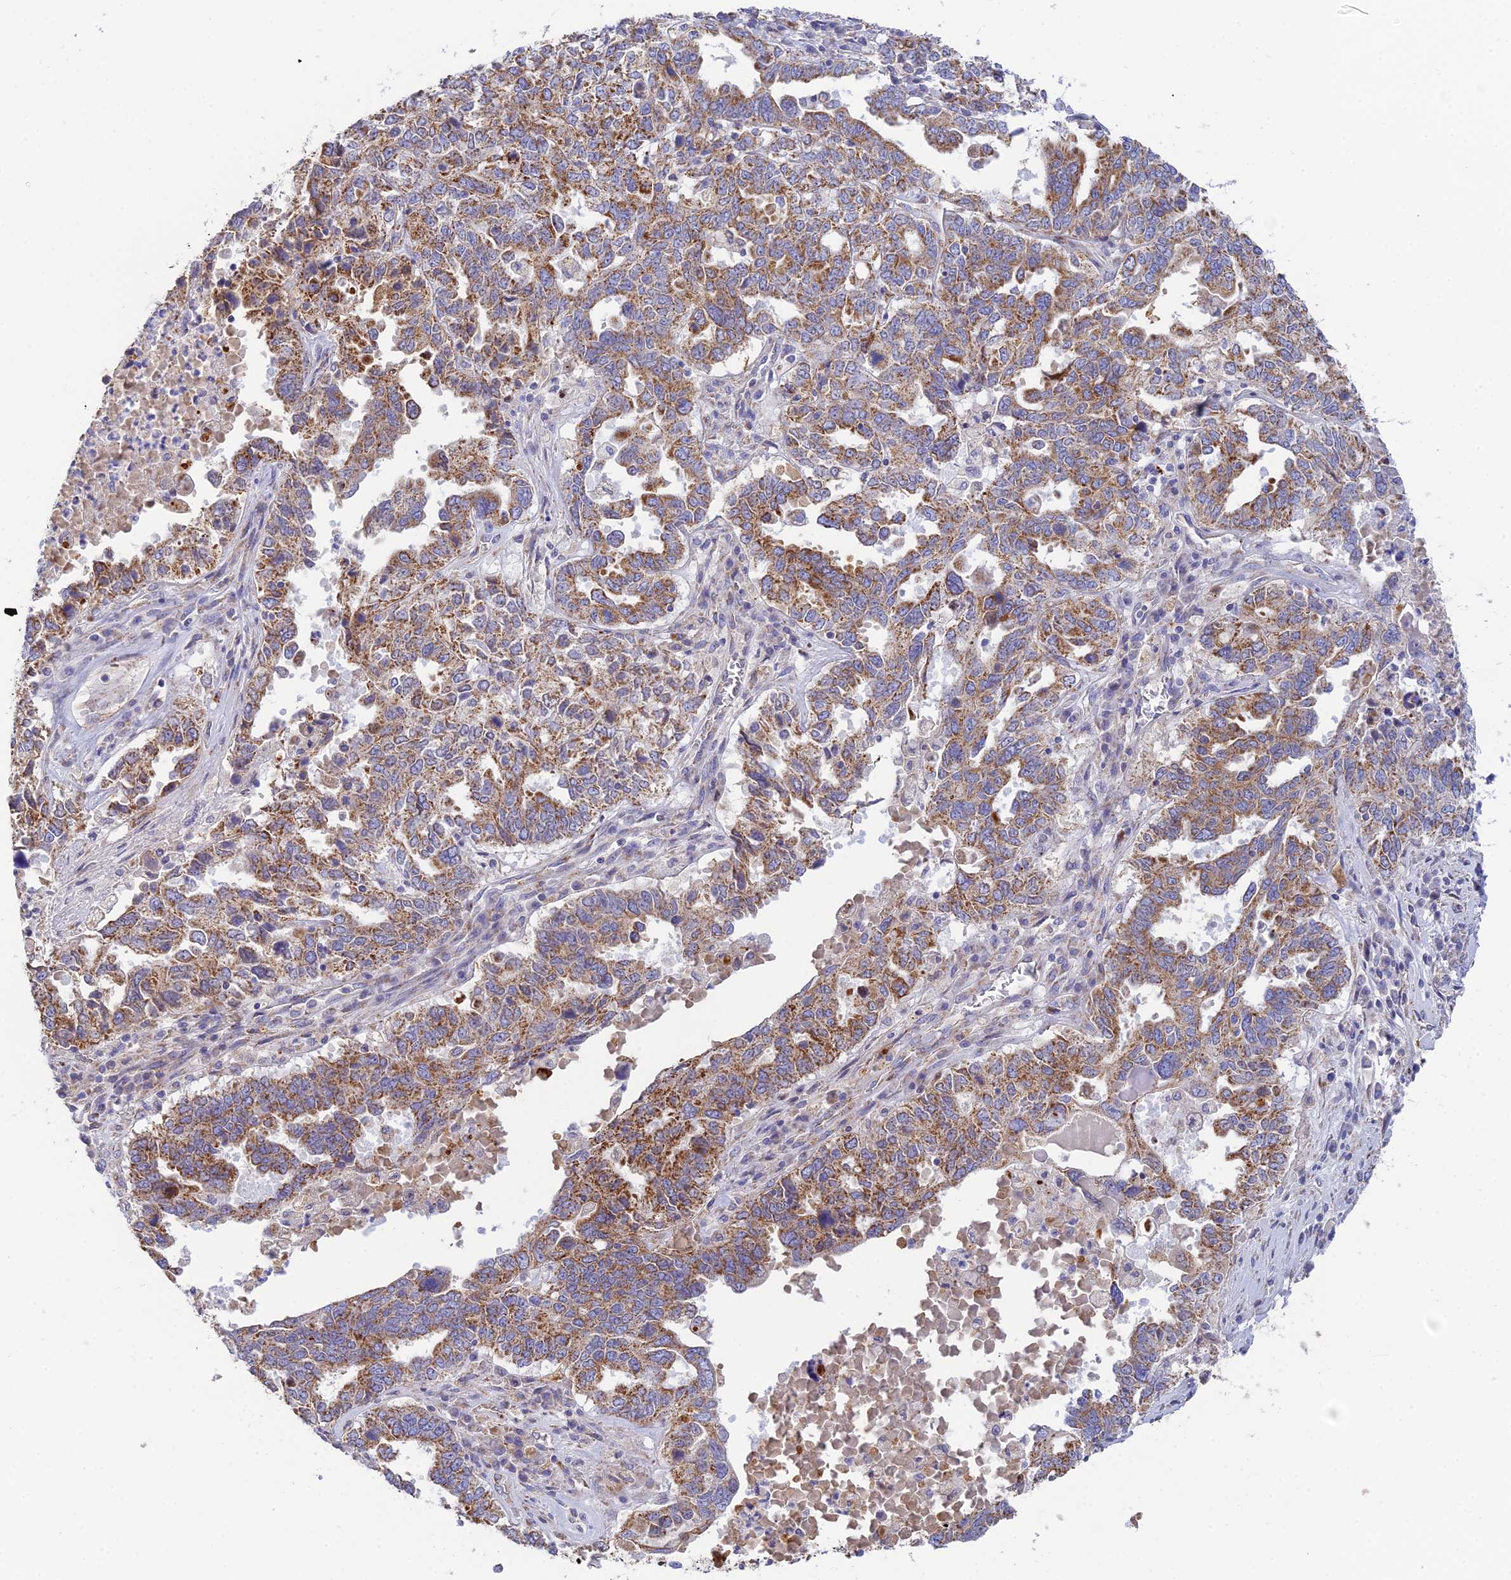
{"staining": {"intensity": "moderate", "quantity": ">75%", "location": "cytoplasmic/membranous"}, "tissue": "ovarian cancer", "cell_type": "Tumor cells", "image_type": "cancer", "snomed": [{"axis": "morphology", "description": "Carcinoma, endometroid"}, {"axis": "topography", "description": "Ovary"}], "caption": "A medium amount of moderate cytoplasmic/membranous expression is present in about >75% of tumor cells in ovarian cancer (endometroid carcinoma) tissue.", "gene": "CSPG4", "patient": {"sex": "female", "age": 62}}